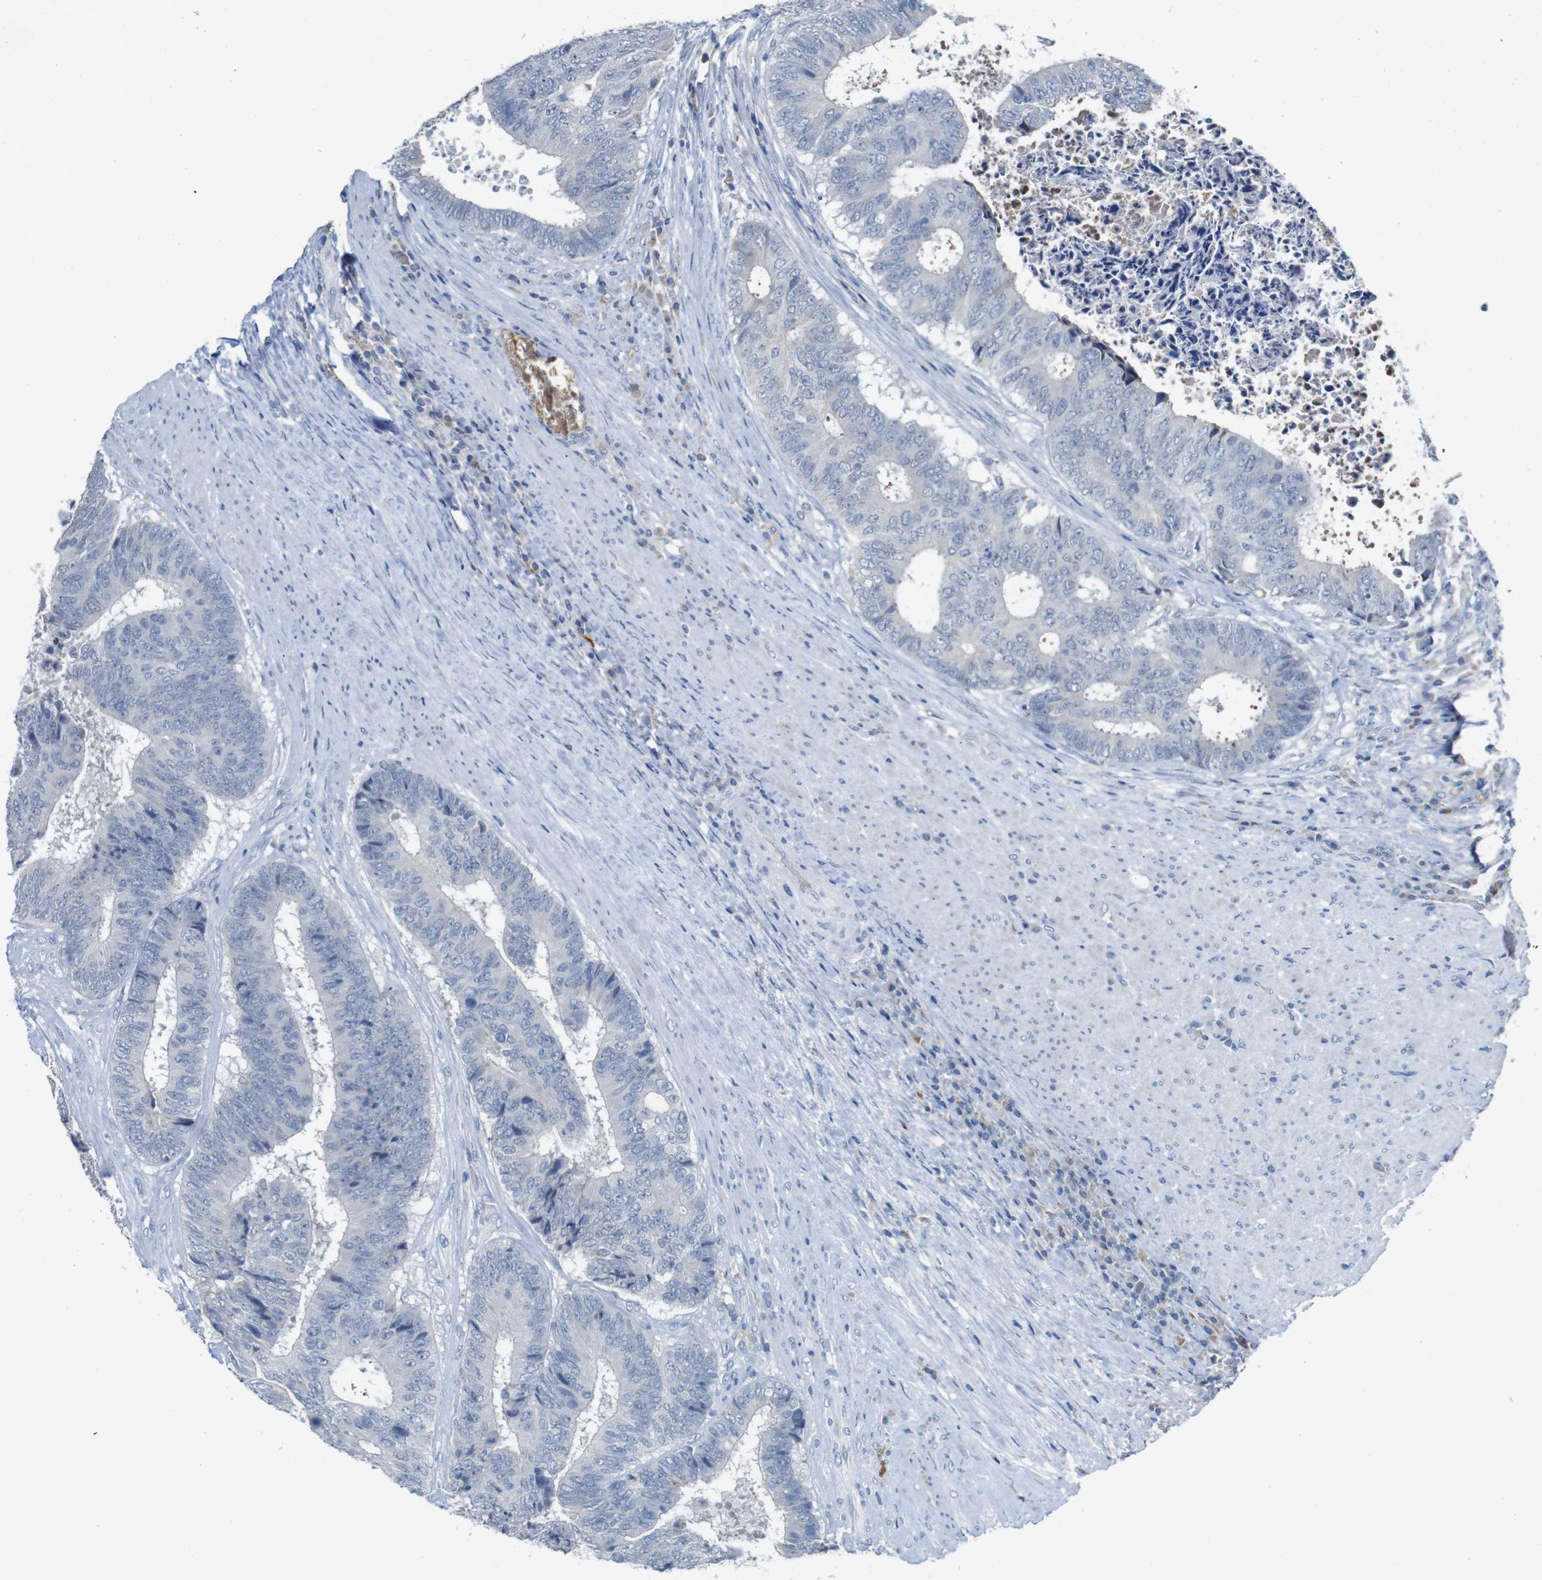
{"staining": {"intensity": "negative", "quantity": "none", "location": "none"}, "tissue": "colorectal cancer", "cell_type": "Tumor cells", "image_type": "cancer", "snomed": [{"axis": "morphology", "description": "Adenocarcinoma, NOS"}, {"axis": "topography", "description": "Rectum"}], "caption": "IHC image of colorectal cancer (adenocarcinoma) stained for a protein (brown), which shows no staining in tumor cells. (Stains: DAB (3,3'-diaminobenzidine) IHC with hematoxylin counter stain, Microscopy: brightfield microscopy at high magnification).", "gene": "SLC2A8", "patient": {"sex": "male", "age": 72}}